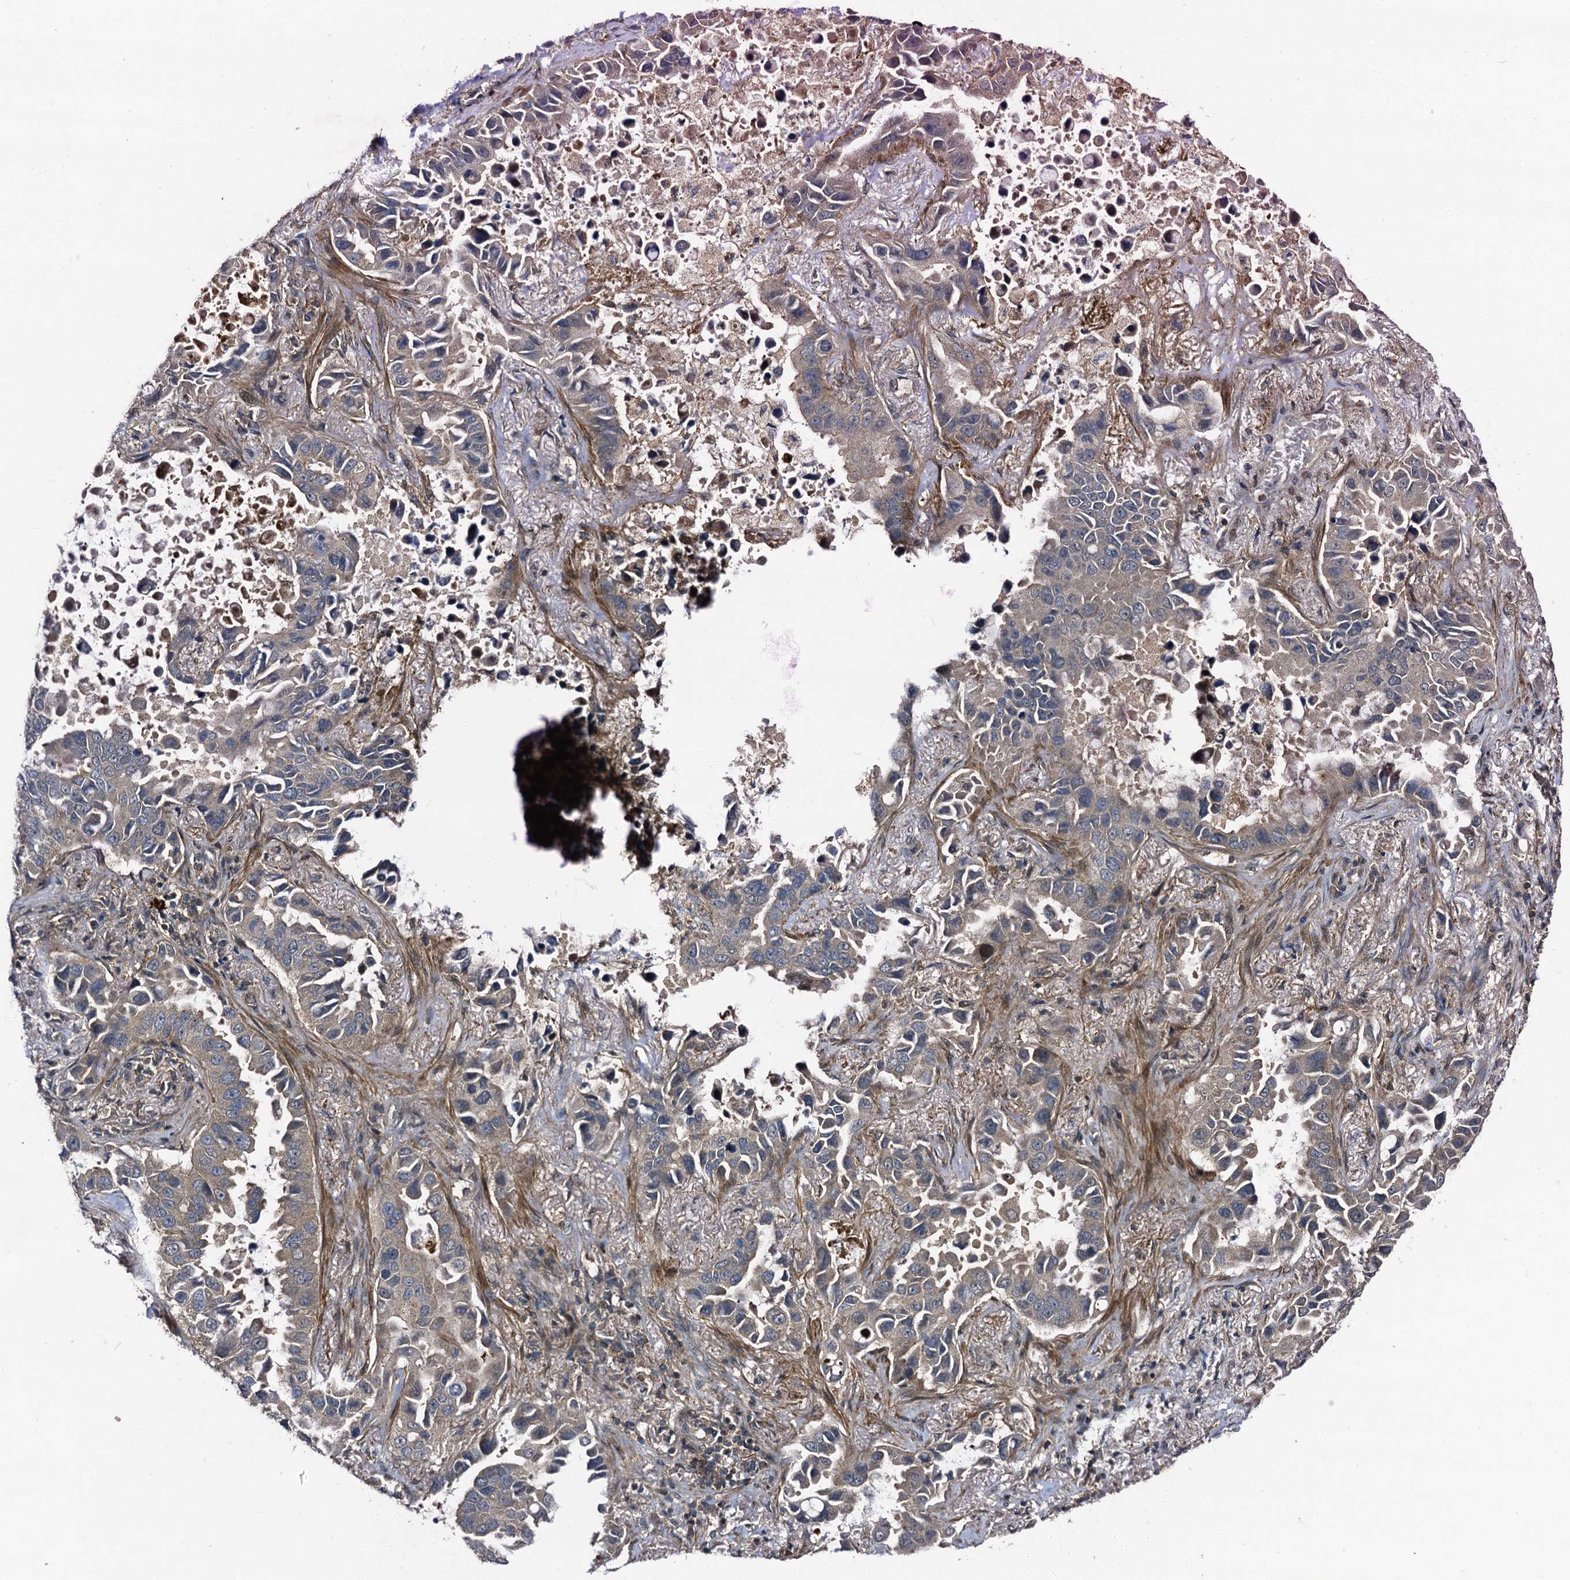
{"staining": {"intensity": "weak", "quantity": "25%-75%", "location": "cytoplasmic/membranous"}, "tissue": "lung cancer", "cell_type": "Tumor cells", "image_type": "cancer", "snomed": [{"axis": "morphology", "description": "Adenocarcinoma, NOS"}, {"axis": "topography", "description": "Lung"}], "caption": "The histopathology image shows a brown stain indicating the presence of a protein in the cytoplasmic/membranous of tumor cells in lung cancer (adenocarcinoma).", "gene": "KXD1", "patient": {"sex": "male", "age": 64}}